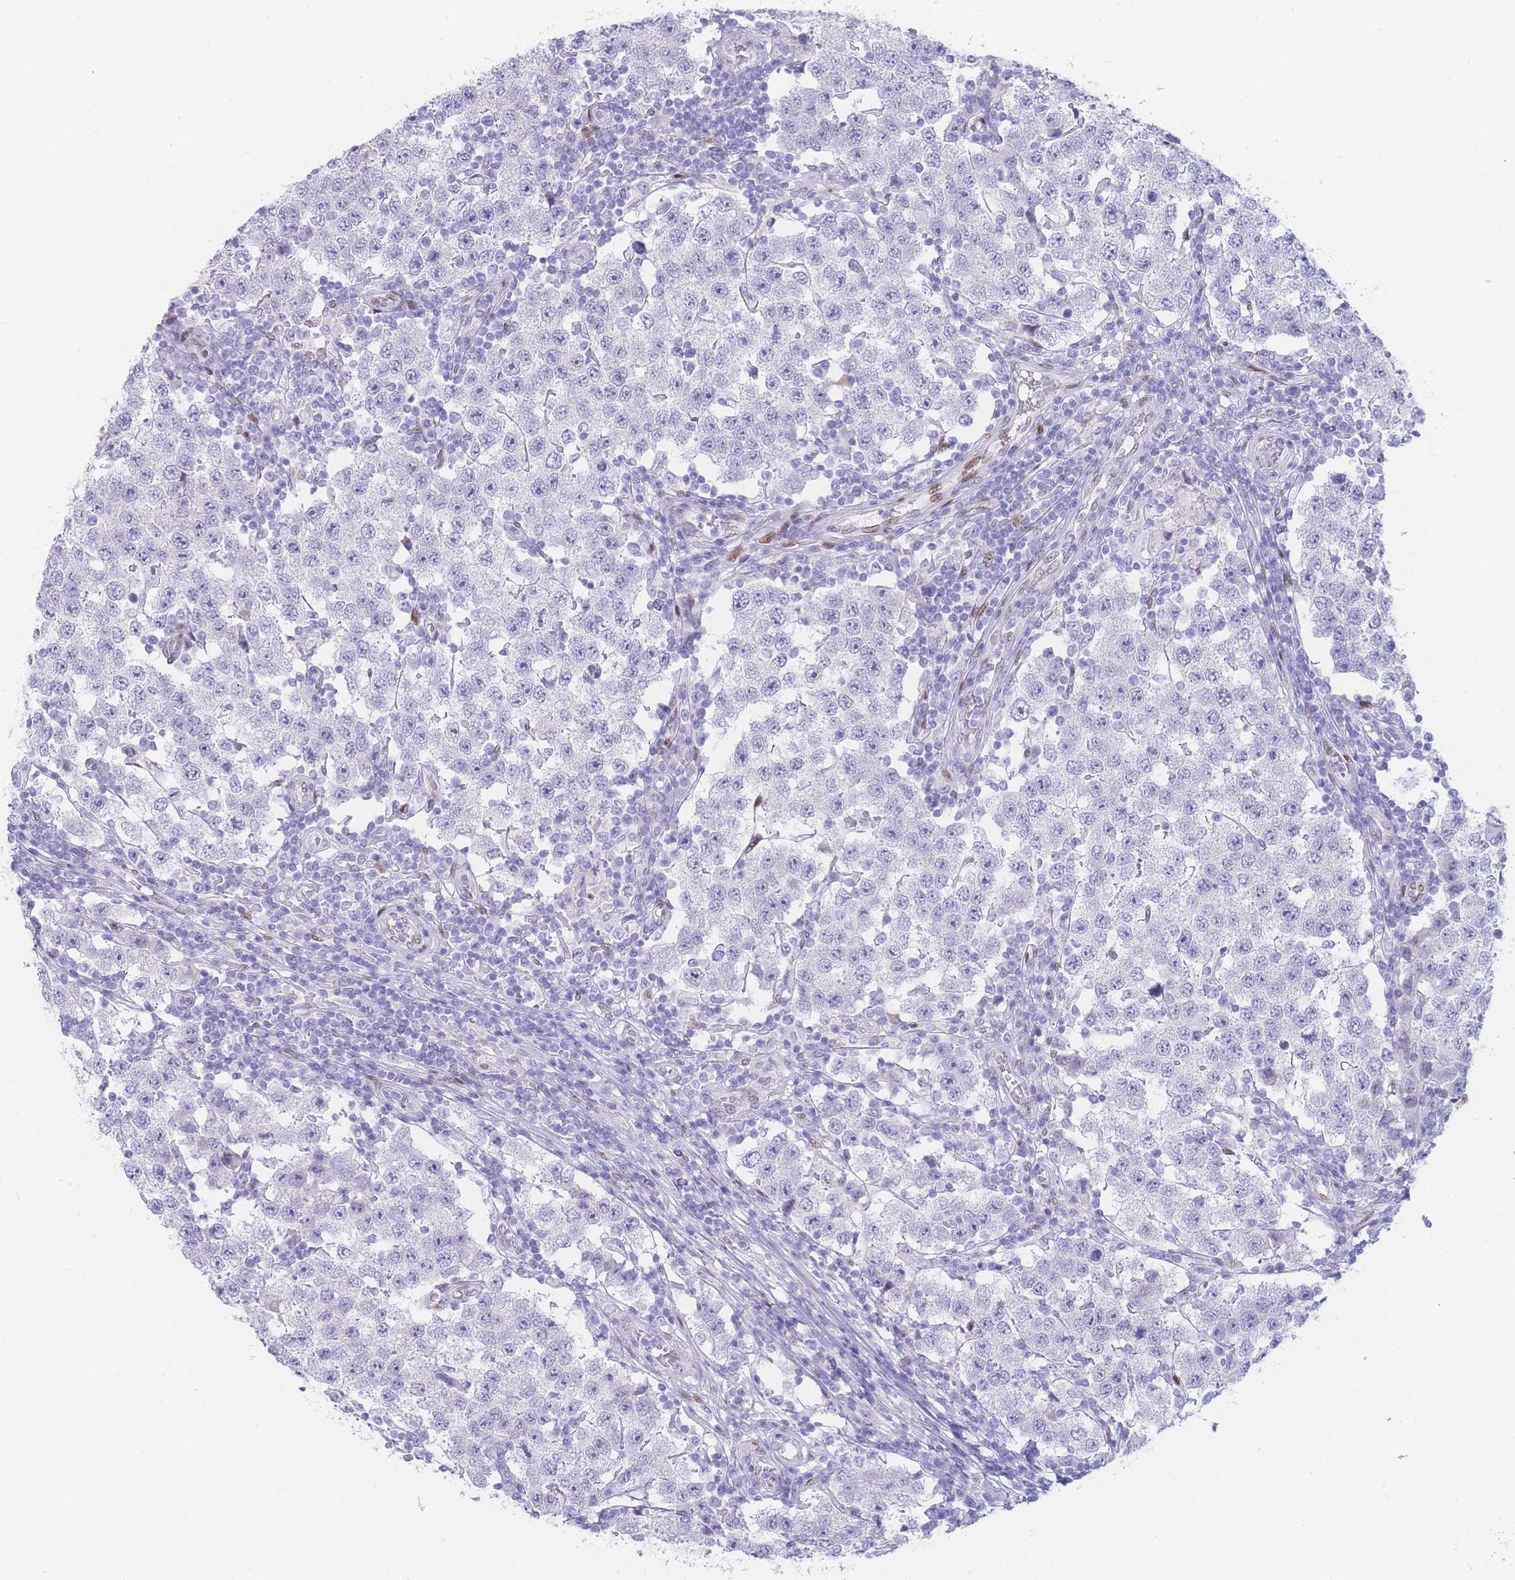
{"staining": {"intensity": "negative", "quantity": "none", "location": "none"}, "tissue": "testis cancer", "cell_type": "Tumor cells", "image_type": "cancer", "snomed": [{"axis": "morphology", "description": "Seminoma, NOS"}, {"axis": "topography", "description": "Testis"}], "caption": "This image is of testis cancer (seminoma) stained with immunohistochemistry to label a protein in brown with the nuclei are counter-stained blue. There is no positivity in tumor cells.", "gene": "PSMB5", "patient": {"sex": "male", "age": 34}}